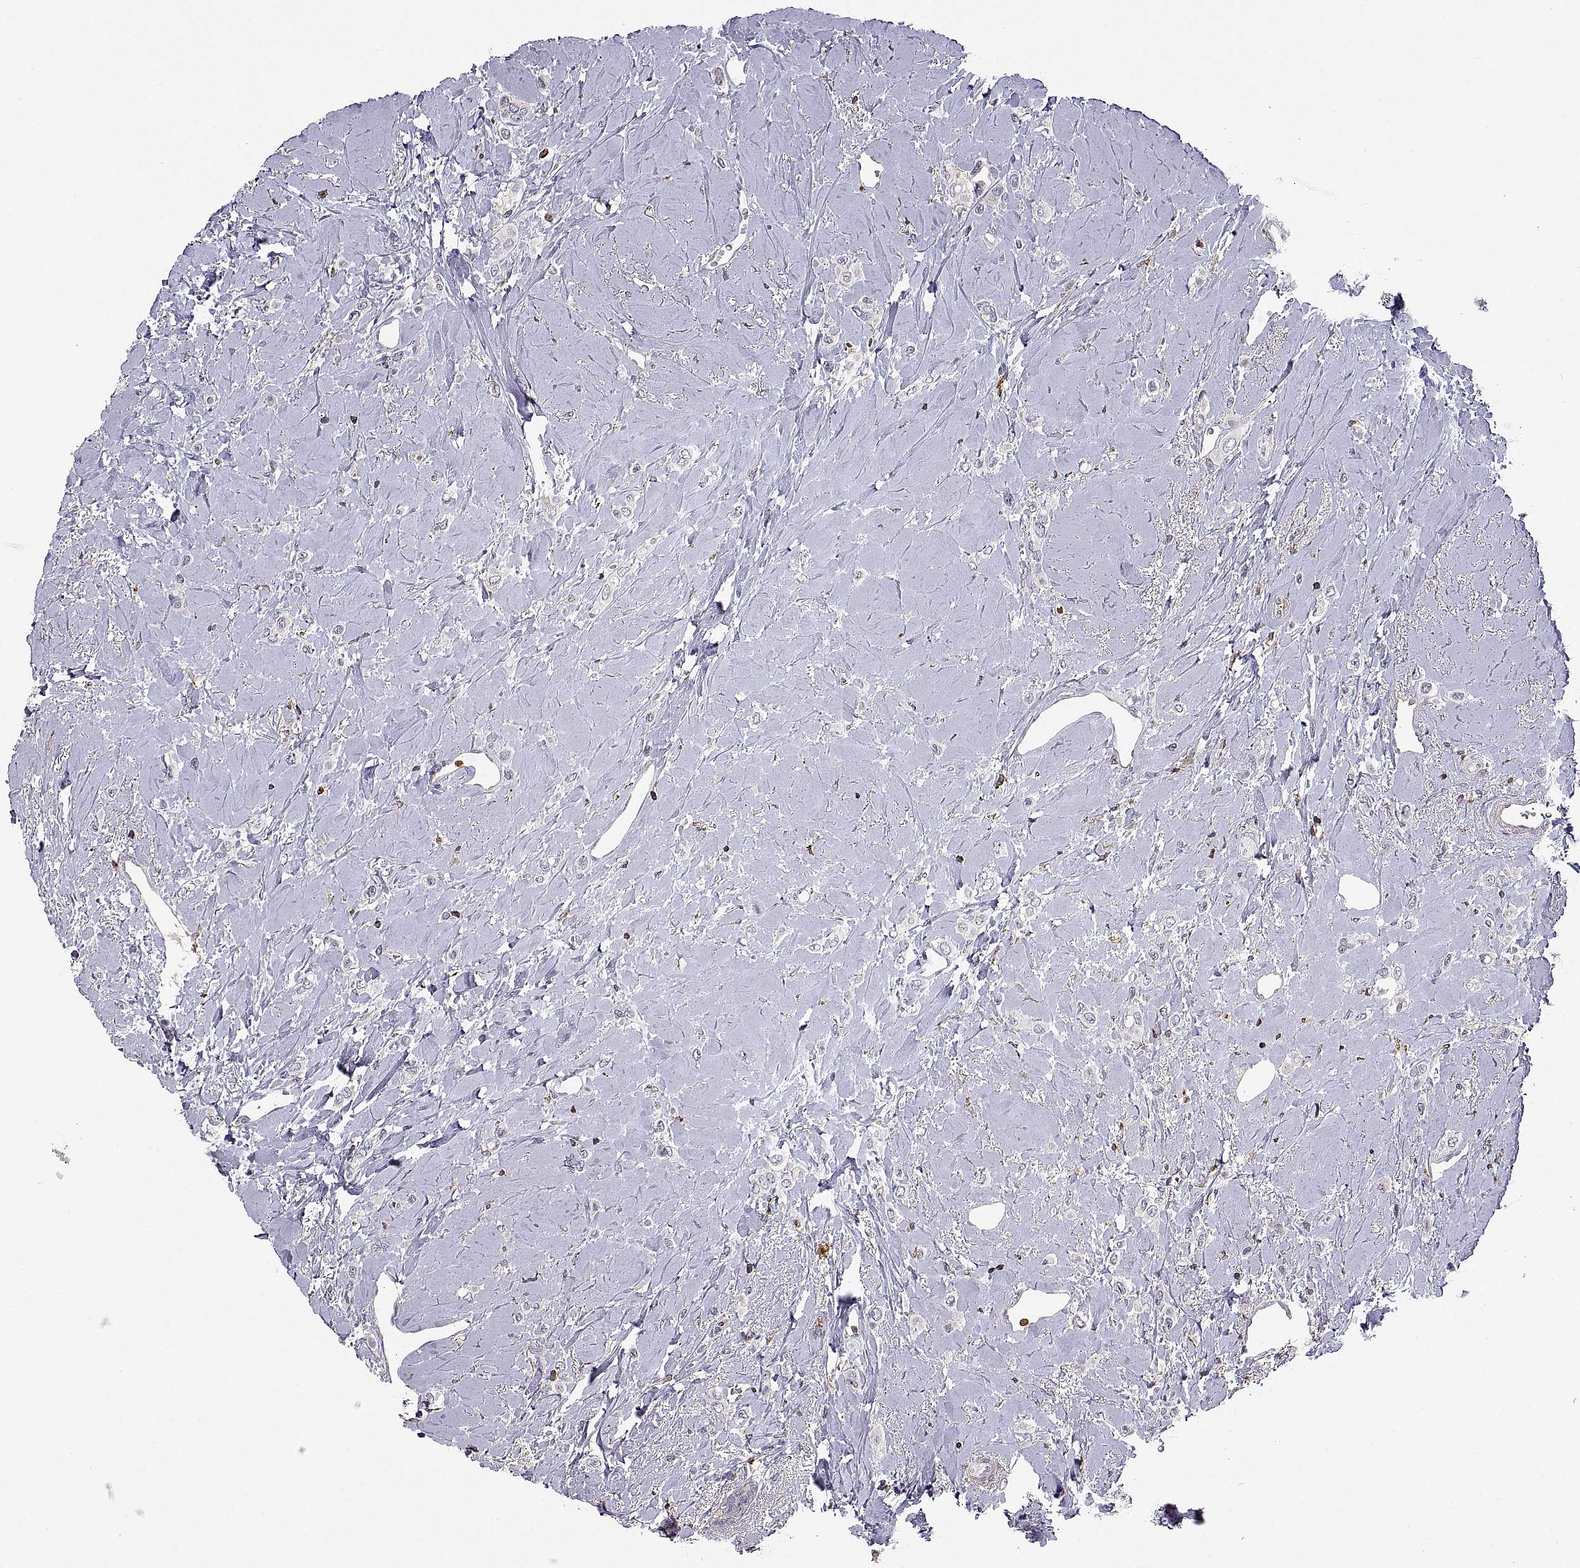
{"staining": {"intensity": "negative", "quantity": "none", "location": "none"}, "tissue": "breast cancer", "cell_type": "Tumor cells", "image_type": "cancer", "snomed": [{"axis": "morphology", "description": "Lobular carcinoma"}, {"axis": "topography", "description": "Breast"}], "caption": "This micrograph is of lobular carcinoma (breast) stained with immunohistochemistry to label a protein in brown with the nuclei are counter-stained blue. There is no staining in tumor cells. (DAB immunohistochemistry visualized using brightfield microscopy, high magnification).", "gene": "ACAP1", "patient": {"sex": "female", "age": 66}}